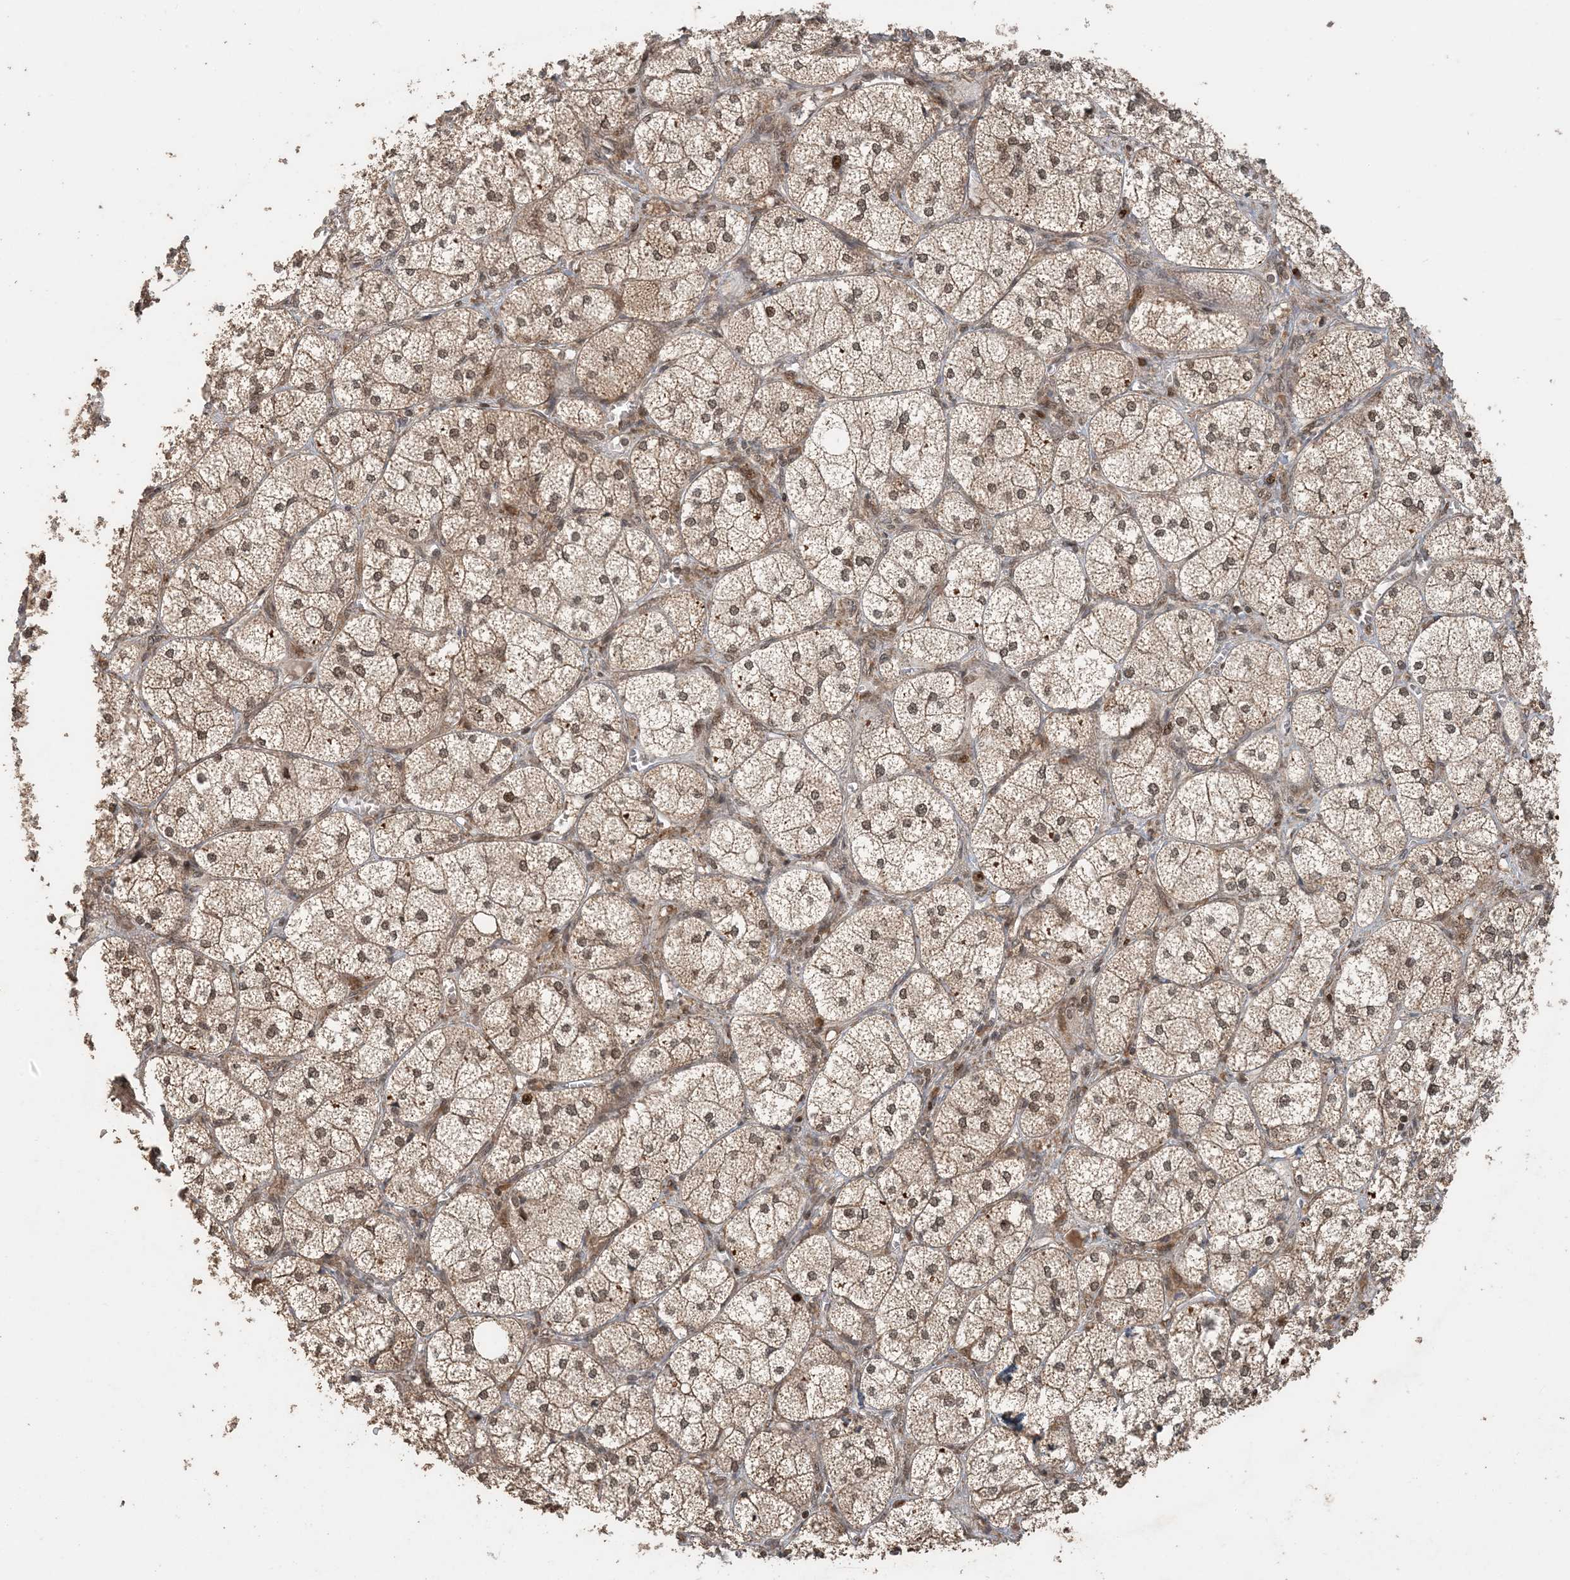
{"staining": {"intensity": "strong", "quantity": ">75%", "location": "cytoplasmic/membranous,nuclear"}, "tissue": "adrenal gland", "cell_type": "Glandular cells", "image_type": "normal", "snomed": [{"axis": "morphology", "description": "Normal tissue, NOS"}, {"axis": "topography", "description": "Adrenal gland"}], "caption": "Immunohistochemistry histopathology image of normal human adrenal gland stained for a protein (brown), which shows high levels of strong cytoplasmic/membranous,nuclear staining in approximately >75% of glandular cells.", "gene": "ATP13A2", "patient": {"sex": "female", "age": 61}}